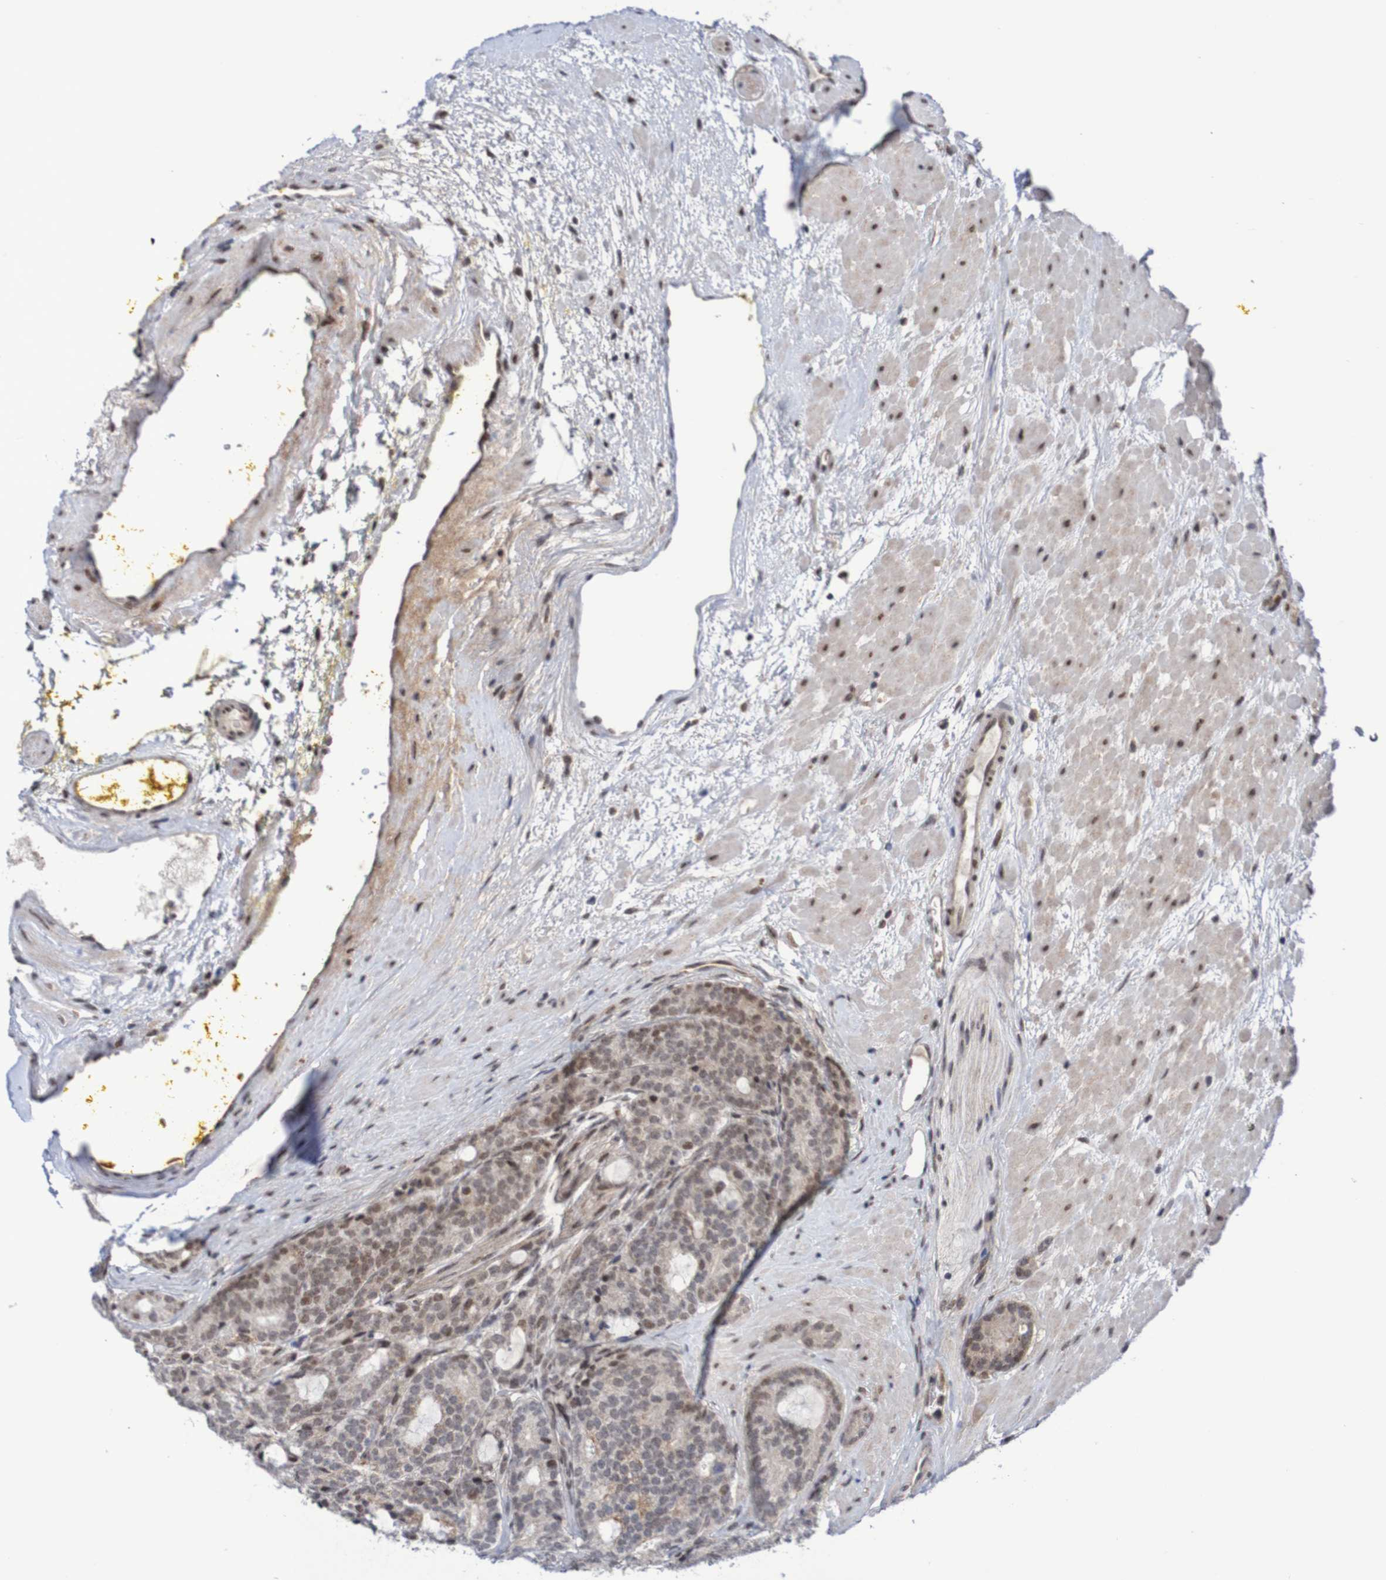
{"staining": {"intensity": "weak", "quantity": ">75%", "location": "cytoplasmic/membranous,nuclear"}, "tissue": "prostate cancer", "cell_type": "Tumor cells", "image_type": "cancer", "snomed": [{"axis": "morphology", "description": "Adenocarcinoma, High grade"}, {"axis": "topography", "description": "Prostate"}], "caption": "Brown immunohistochemical staining in prostate cancer (high-grade adenocarcinoma) shows weak cytoplasmic/membranous and nuclear positivity in approximately >75% of tumor cells.", "gene": "ITLN1", "patient": {"sex": "male", "age": 61}}